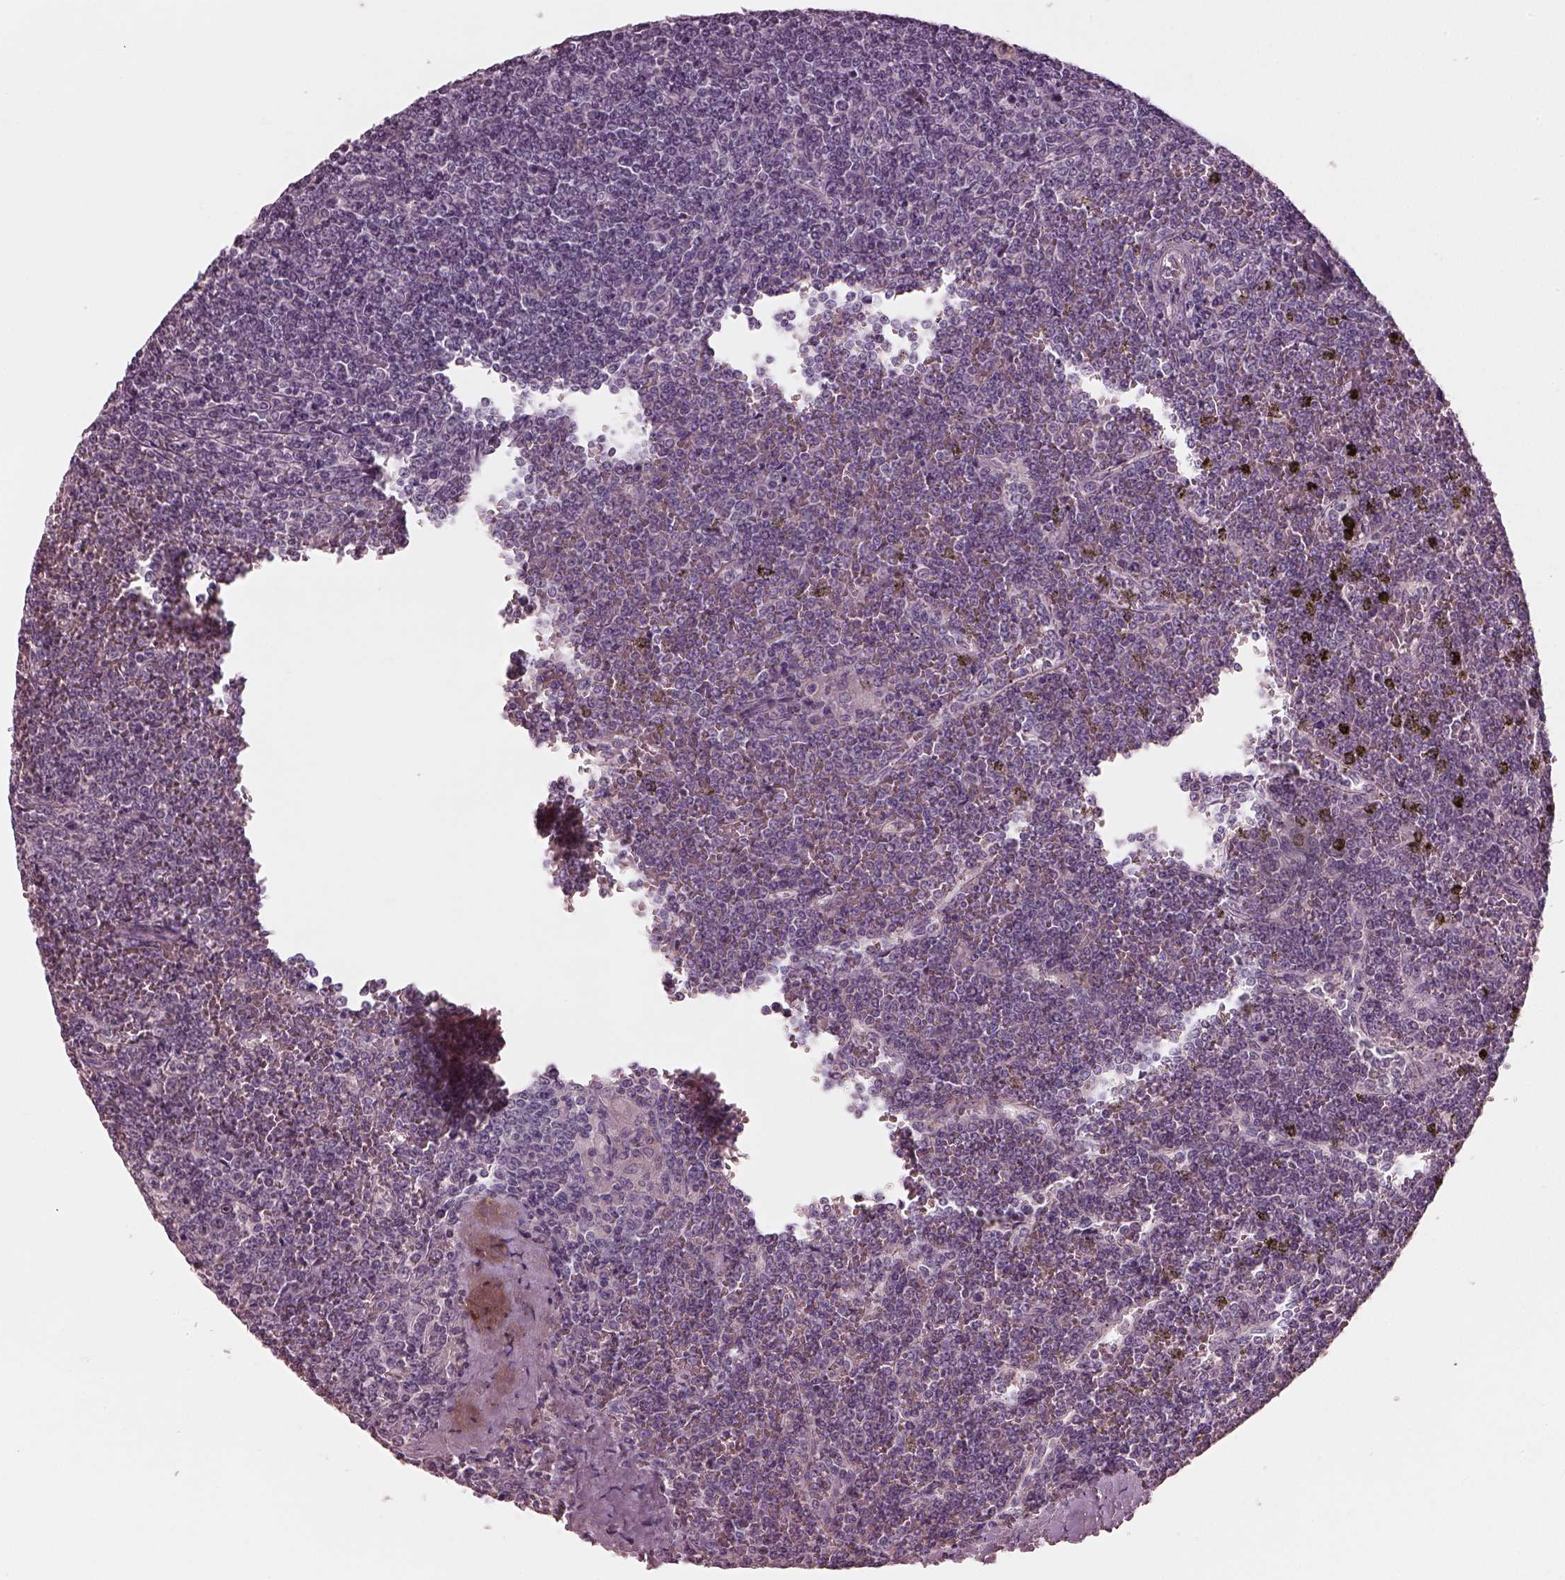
{"staining": {"intensity": "negative", "quantity": "none", "location": "none"}, "tissue": "lymphoma", "cell_type": "Tumor cells", "image_type": "cancer", "snomed": [{"axis": "morphology", "description": "Malignant lymphoma, non-Hodgkin's type, Low grade"}, {"axis": "topography", "description": "Spleen"}], "caption": "A high-resolution micrograph shows immunohistochemistry (IHC) staining of low-grade malignant lymphoma, non-Hodgkin's type, which demonstrates no significant expression in tumor cells.", "gene": "MIA", "patient": {"sex": "female", "age": 19}}